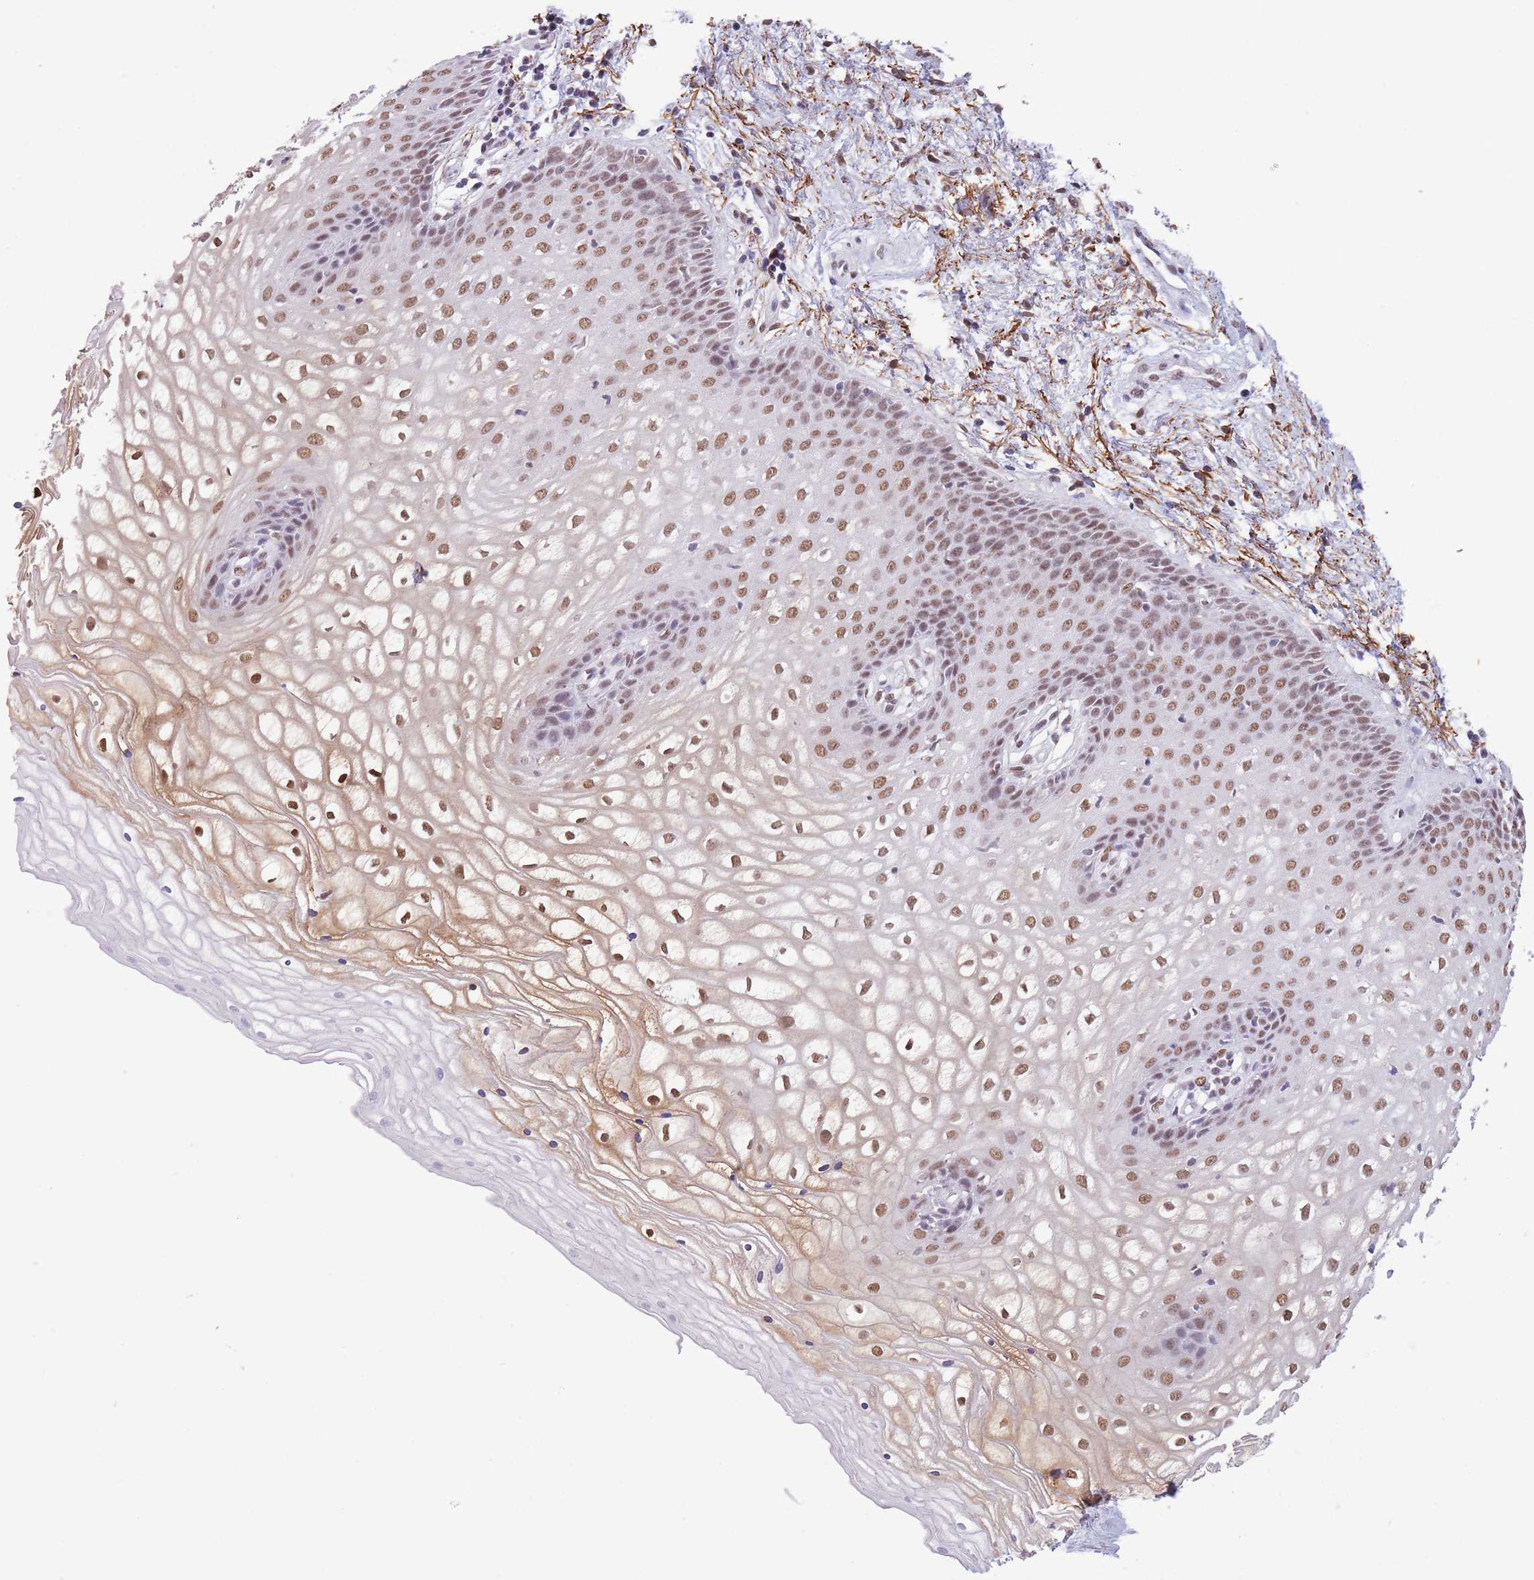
{"staining": {"intensity": "moderate", "quantity": ">75%", "location": "nuclear"}, "tissue": "vagina", "cell_type": "Squamous epithelial cells", "image_type": "normal", "snomed": [{"axis": "morphology", "description": "Normal tissue, NOS"}, {"axis": "topography", "description": "Vagina"}], "caption": "High-magnification brightfield microscopy of benign vagina stained with DAB (brown) and counterstained with hematoxylin (blue). squamous epithelial cells exhibit moderate nuclear staining is identified in approximately>75% of cells.", "gene": "TRIM32", "patient": {"sex": "female", "age": 34}}